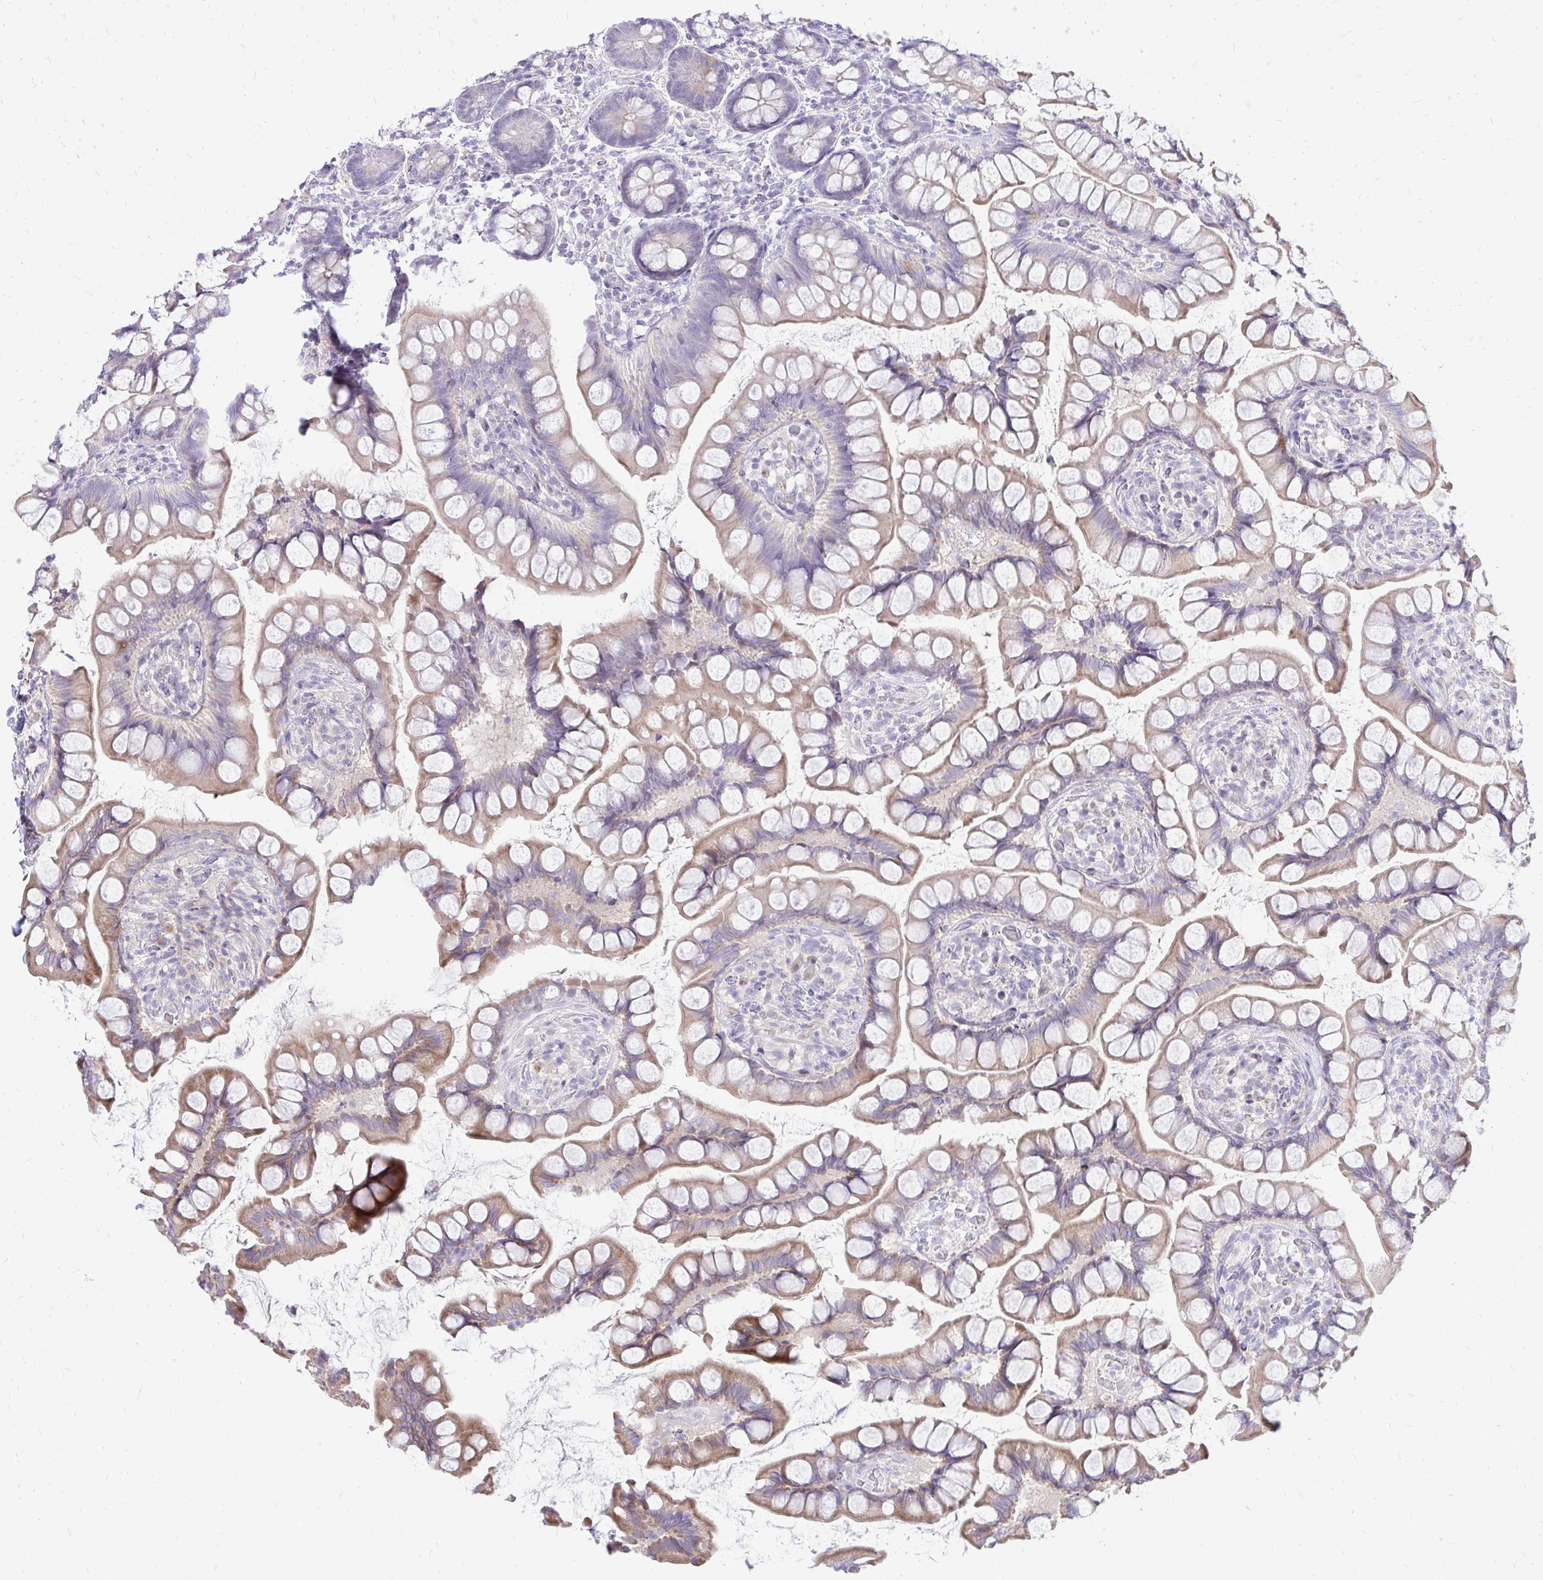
{"staining": {"intensity": "moderate", "quantity": "25%-75%", "location": "cytoplasmic/membranous"}, "tissue": "small intestine", "cell_type": "Glandular cells", "image_type": "normal", "snomed": [{"axis": "morphology", "description": "Normal tissue, NOS"}, {"axis": "topography", "description": "Small intestine"}], "caption": "IHC micrograph of unremarkable human small intestine stained for a protein (brown), which shows medium levels of moderate cytoplasmic/membranous staining in about 25%-75% of glandular cells.", "gene": "OR8D1", "patient": {"sex": "male", "age": 70}}